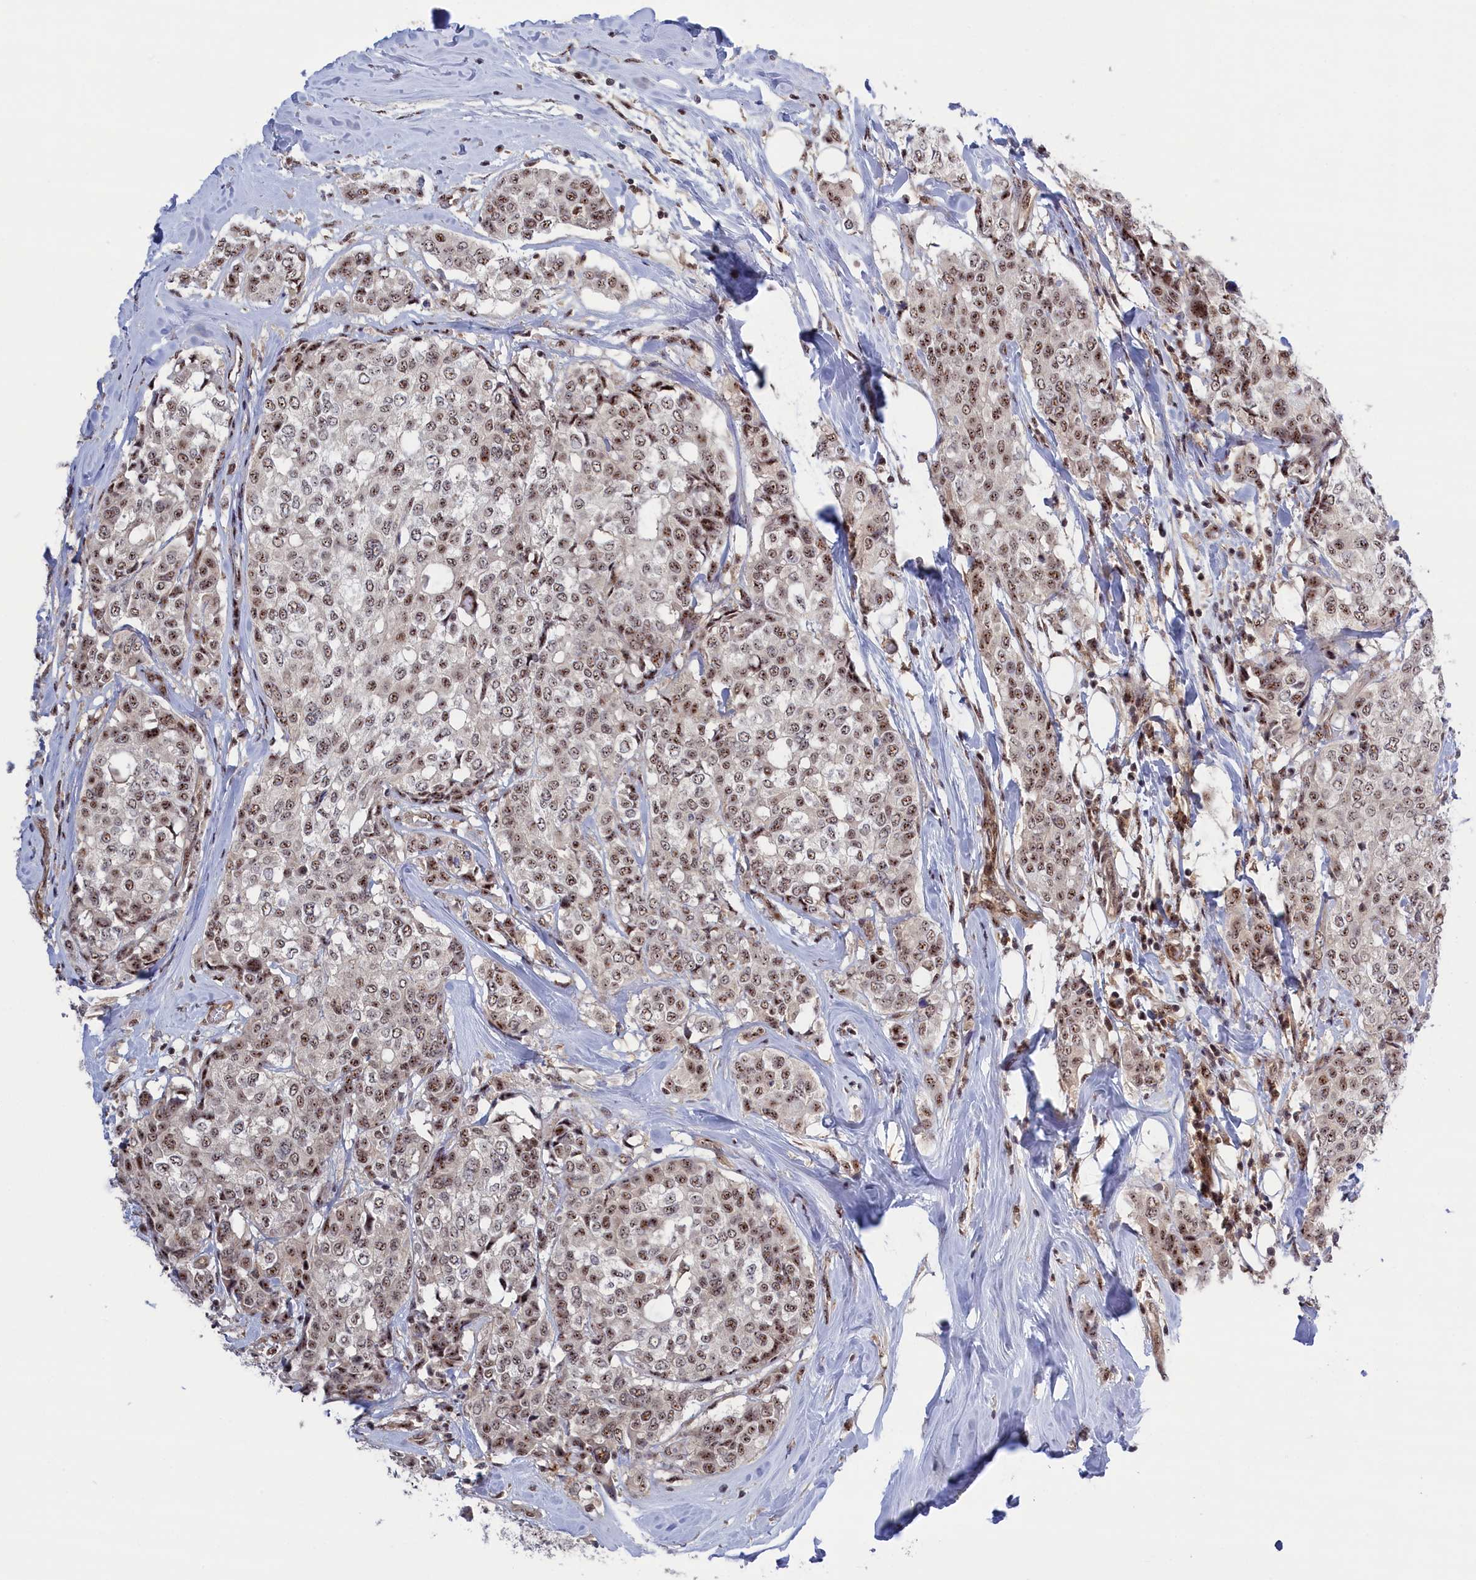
{"staining": {"intensity": "moderate", "quantity": ">75%", "location": "nuclear"}, "tissue": "breast cancer", "cell_type": "Tumor cells", "image_type": "cancer", "snomed": [{"axis": "morphology", "description": "Lobular carcinoma"}, {"axis": "topography", "description": "Breast"}], "caption": "Breast lobular carcinoma stained with a brown dye shows moderate nuclear positive staining in approximately >75% of tumor cells.", "gene": "TAB1", "patient": {"sex": "female", "age": 51}}